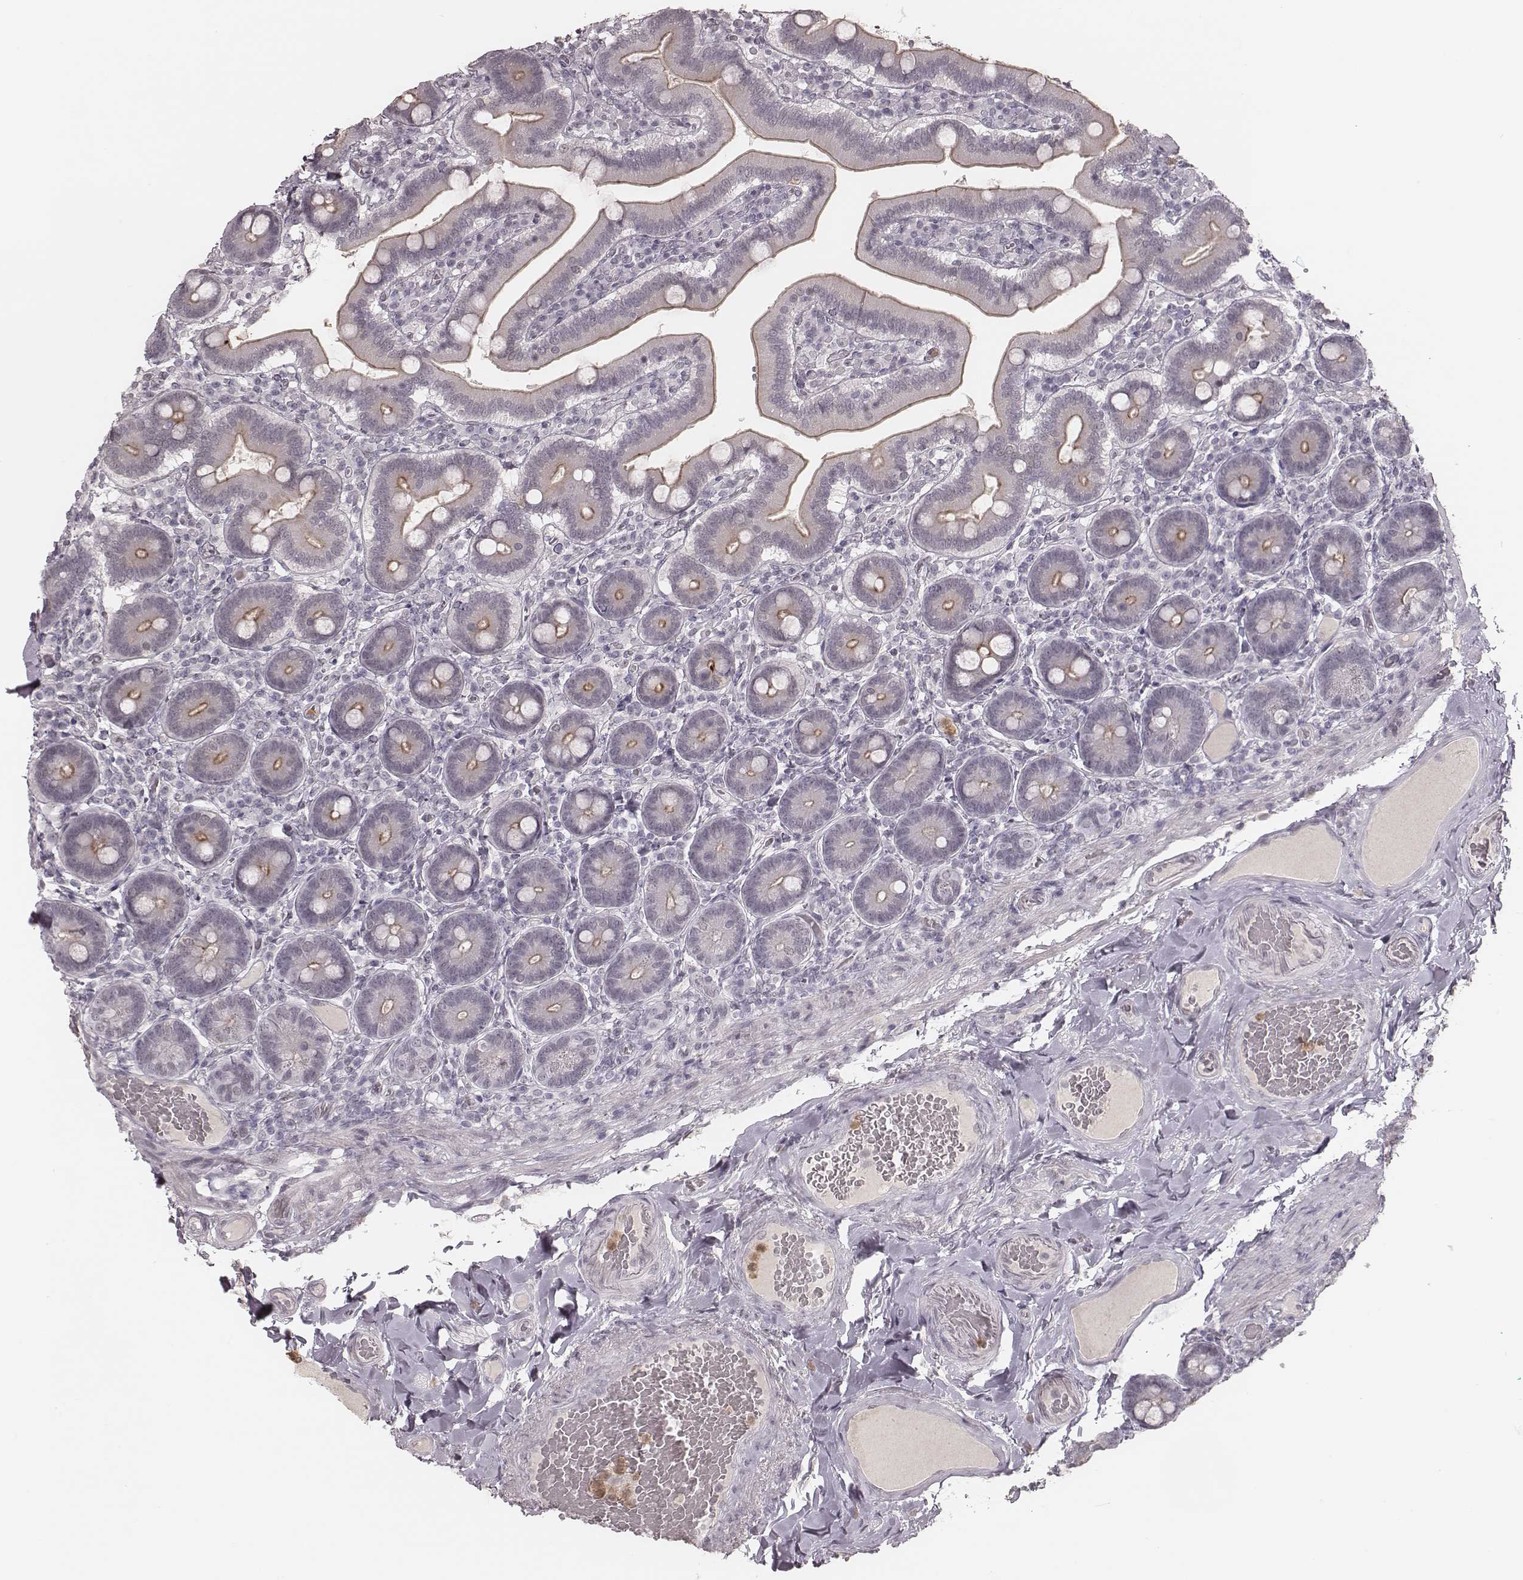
{"staining": {"intensity": "negative", "quantity": "none", "location": "none"}, "tissue": "duodenum", "cell_type": "Glandular cells", "image_type": "normal", "snomed": [{"axis": "morphology", "description": "Normal tissue, NOS"}, {"axis": "topography", "description": "Duodenum"}], "caption": "A high-resolution image shows immunohistochemistry (IHC) staining of benign duodenum, which exhibits no significant positivity in glandular cells.", "gene": "KITLG", "patient": {"sex": "female", "age": 62}}